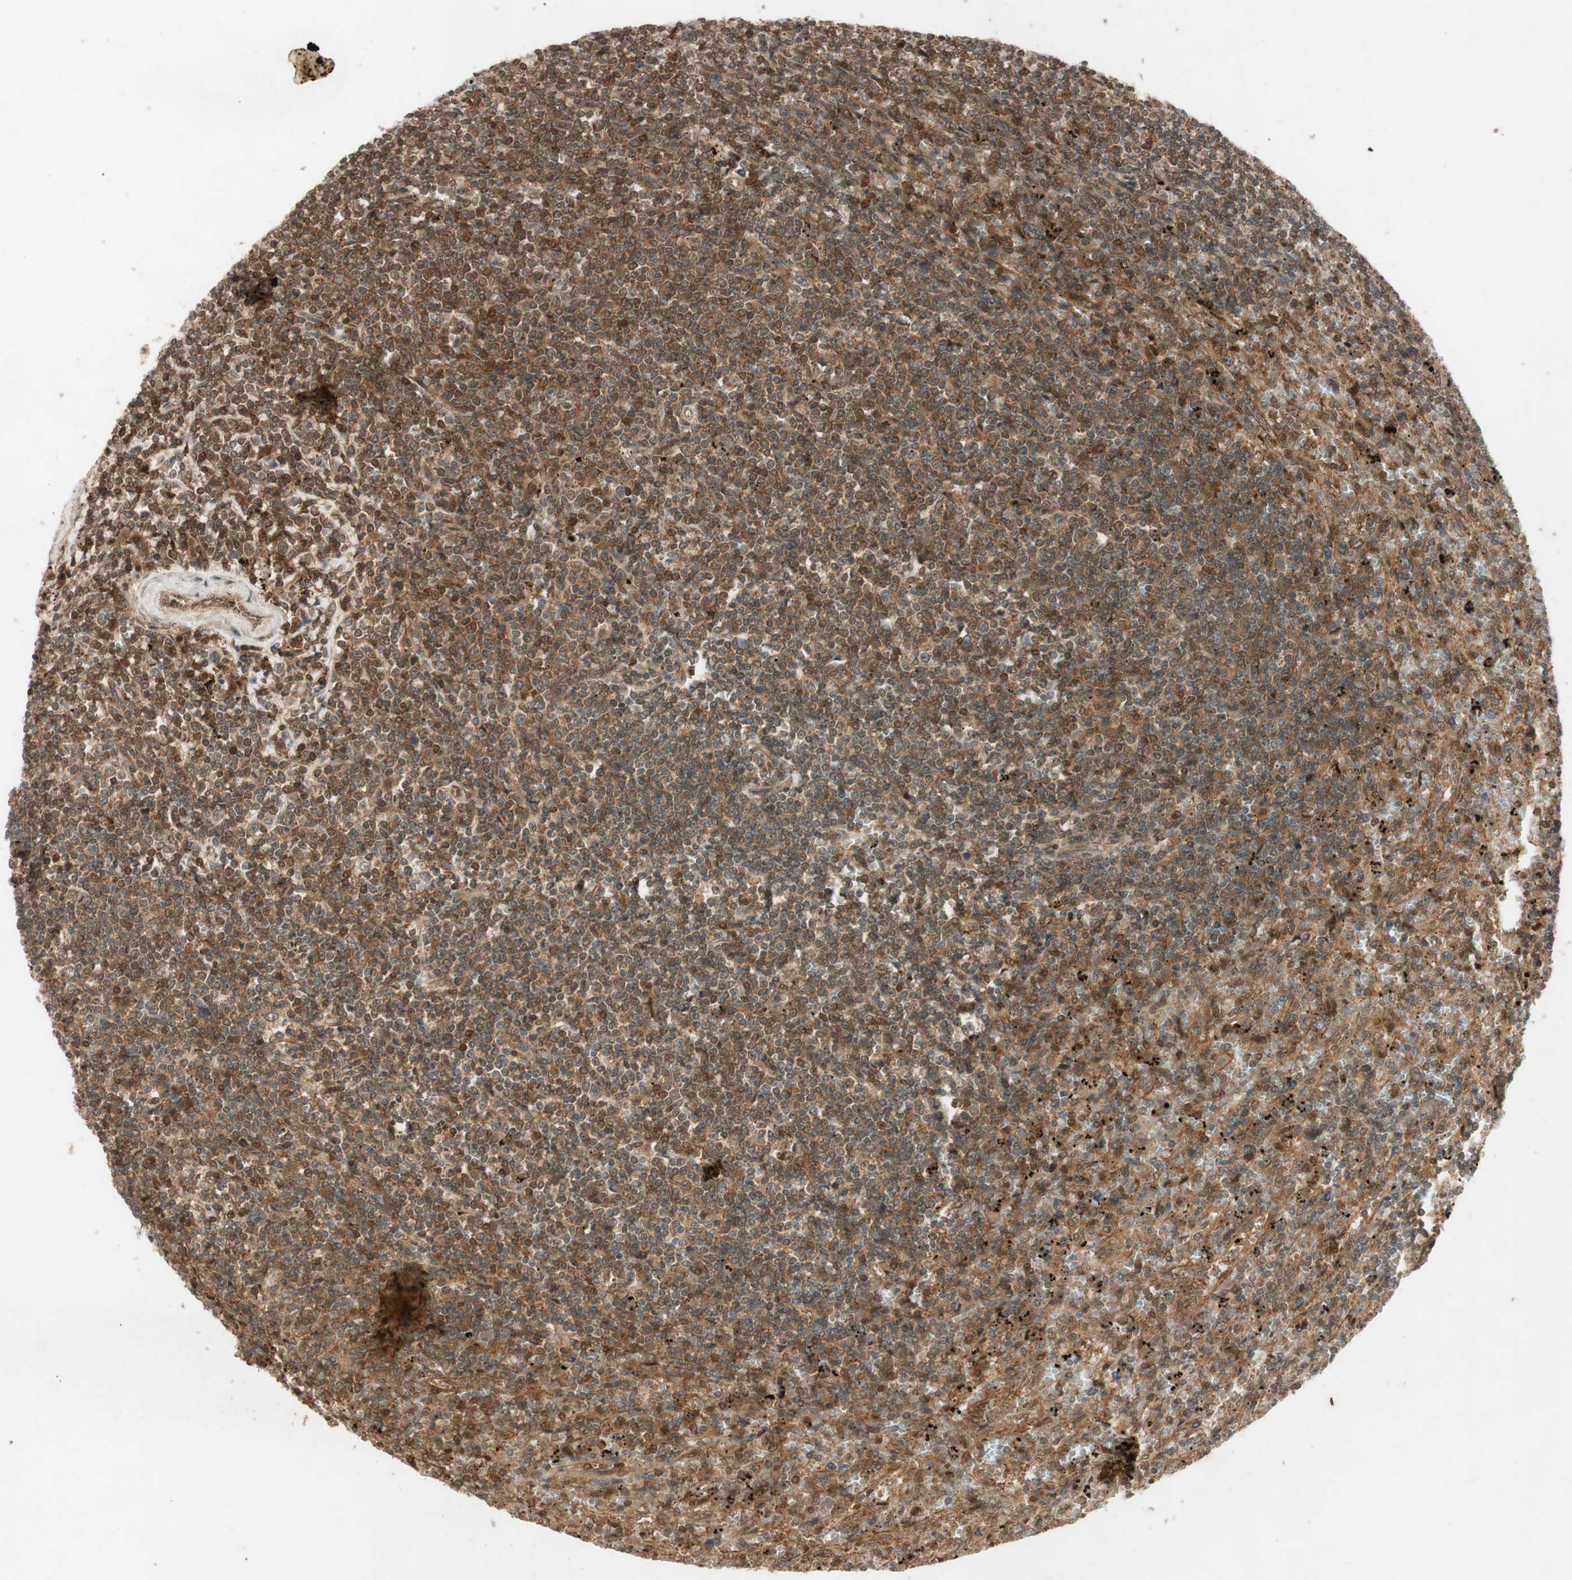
{"staining": {"intensity": "moderate", "quantity": ">75%", "location": "cytoplasmic/membranous"}, "tissue": "lymphoma", "cell_type": "Tumor cells", "image_type": "cancer", "snomed": [{"axis": "morphology", "description": "Malignant lymphoma, non-Hodgkin's type, Low grade"}, {"axis": "topography", "description": "Spleen"}], "caption": "This micrograph reveals IHC staining of human lymphoma, with medium moderate cytoplasmic/membranous positivity in approximately >75% of tumor cells.", "gene": "EPHA8", "patient": {"sex": "male", "age": 76}}